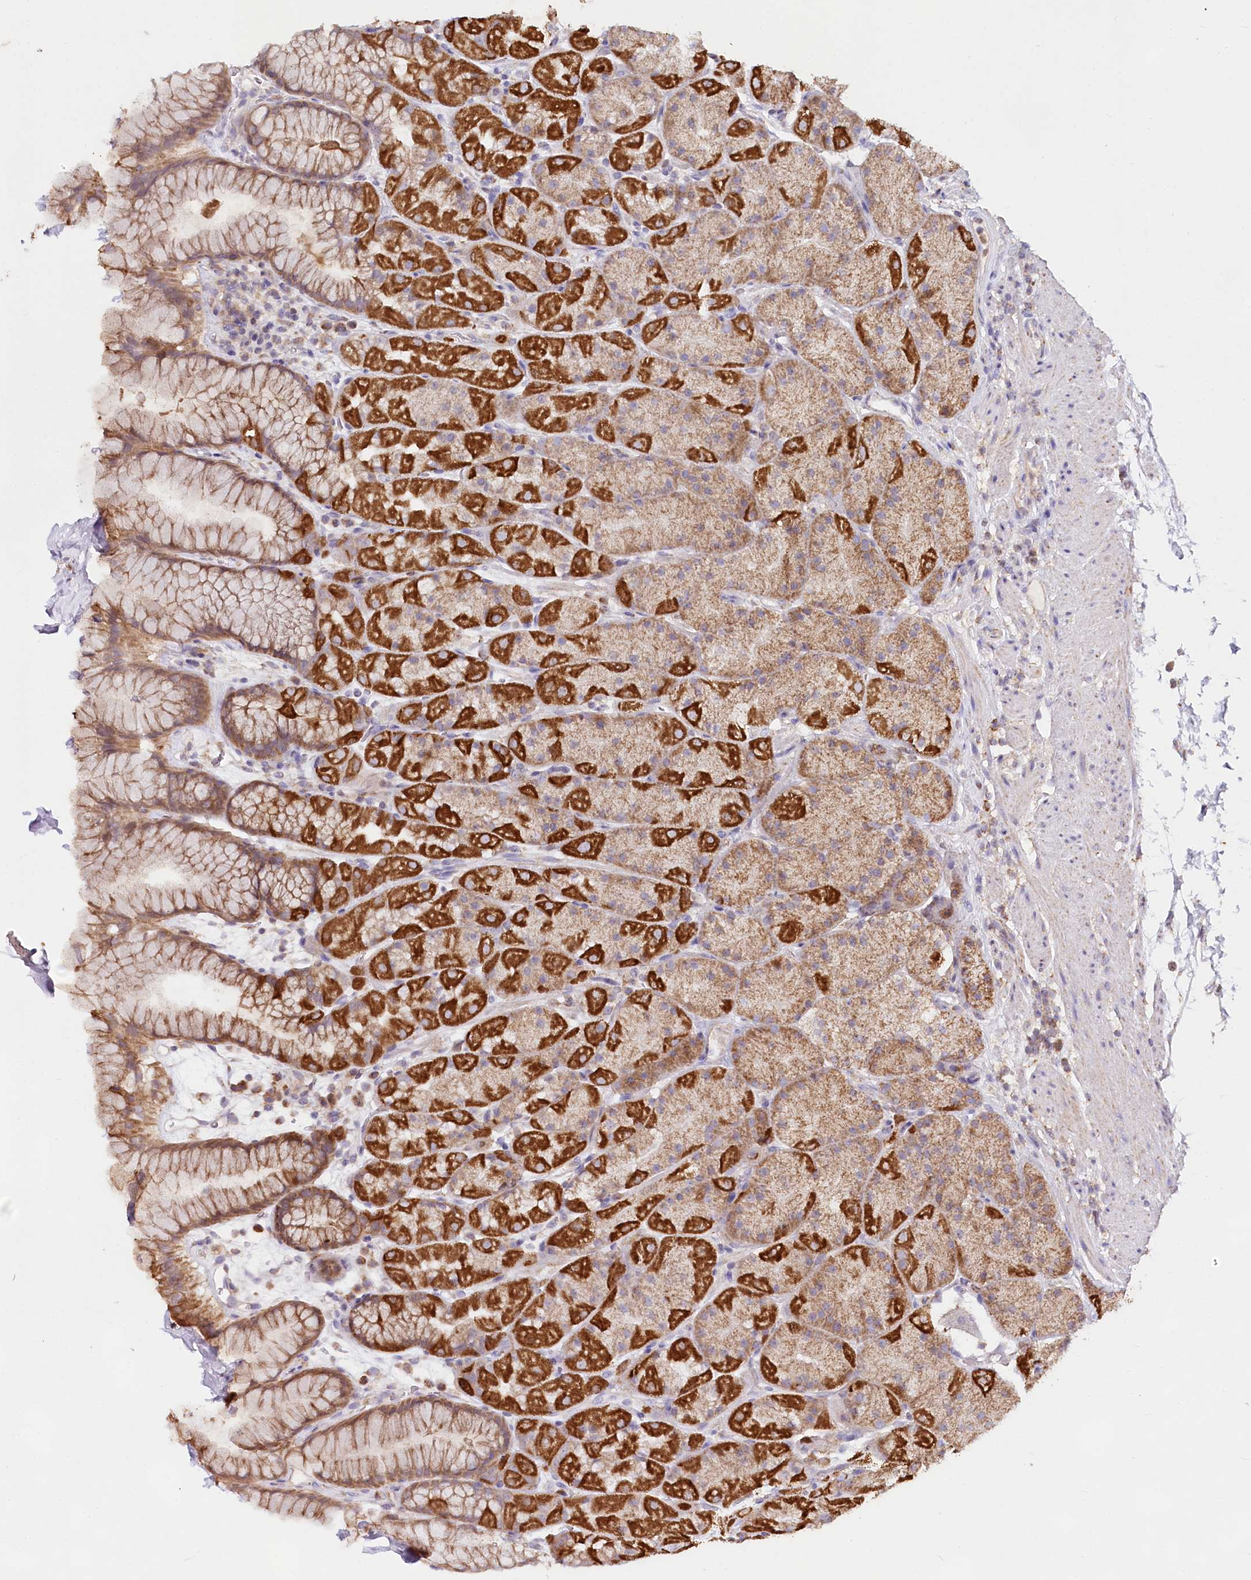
{"staining": {"intensity": "moderate", "quantity": ">75%", "location": "cytoplasmic/membranous"}, "tissue": "stomach", "cell_type": "Glandular cells", "image_type": "normal", "snomed": [{"axis": "morphology", "description": "Normal tissue, NOS"}, {"axis": "topography", "description": "Stomach, upper"}, {"axis": "topography", "description": "Stomach, lower"}], "caption": "Protein analysis of benign stomach displays moderate cytoplasmic/membranous positivity in approximately >75% of glandular cells.", "gene": "TASOR2", "patient": {"sex": "male", "age": 67}}